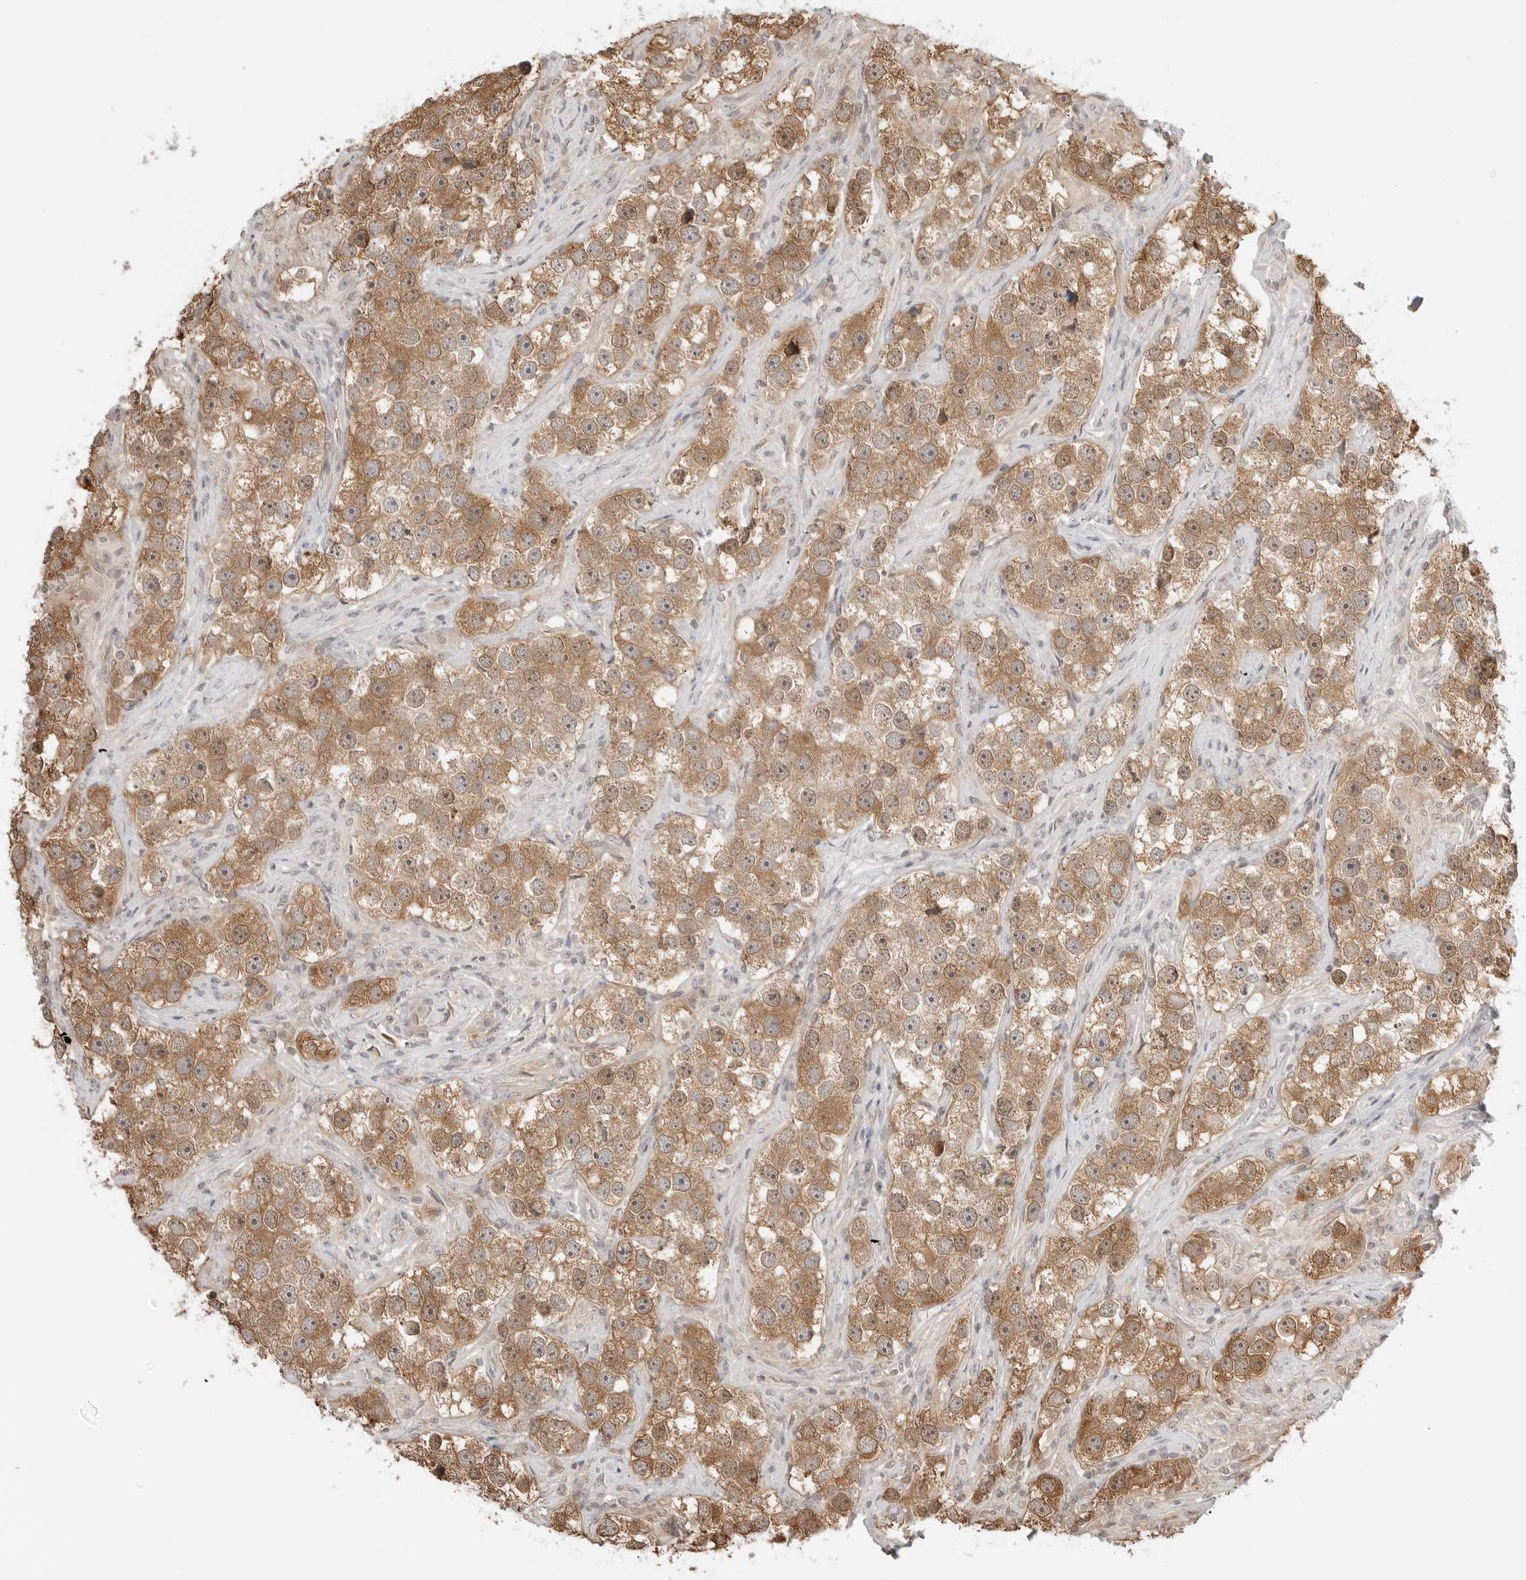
{"staining": {"intensity": "moderate", "quantity": ">75%", "location": "cytoplasmic/membranous,nuclear"}, "tissue": "testis cancer", "cell_type": "Tumor cells", "image_type": "cancer", "snomed": [{"axis": "morphology", "description": "Seminoma, NOS"}, {"axis": "topography", "description": "Testis"}], "caption": "Immunohistochemistry (IHC) photomicrograph of neoplastic tissue: human testis cancer (seminoma) stained using immunohistochemistry displays medium levels of moderate protein expression localized specifically in the cytoplasmic/membranous and nuclear of tumor cells, appearing as a cytoplasmic/membranous and nuclear brown color.", "gene": "NUDC", "patient": {"sex": "male", "age": 49}}